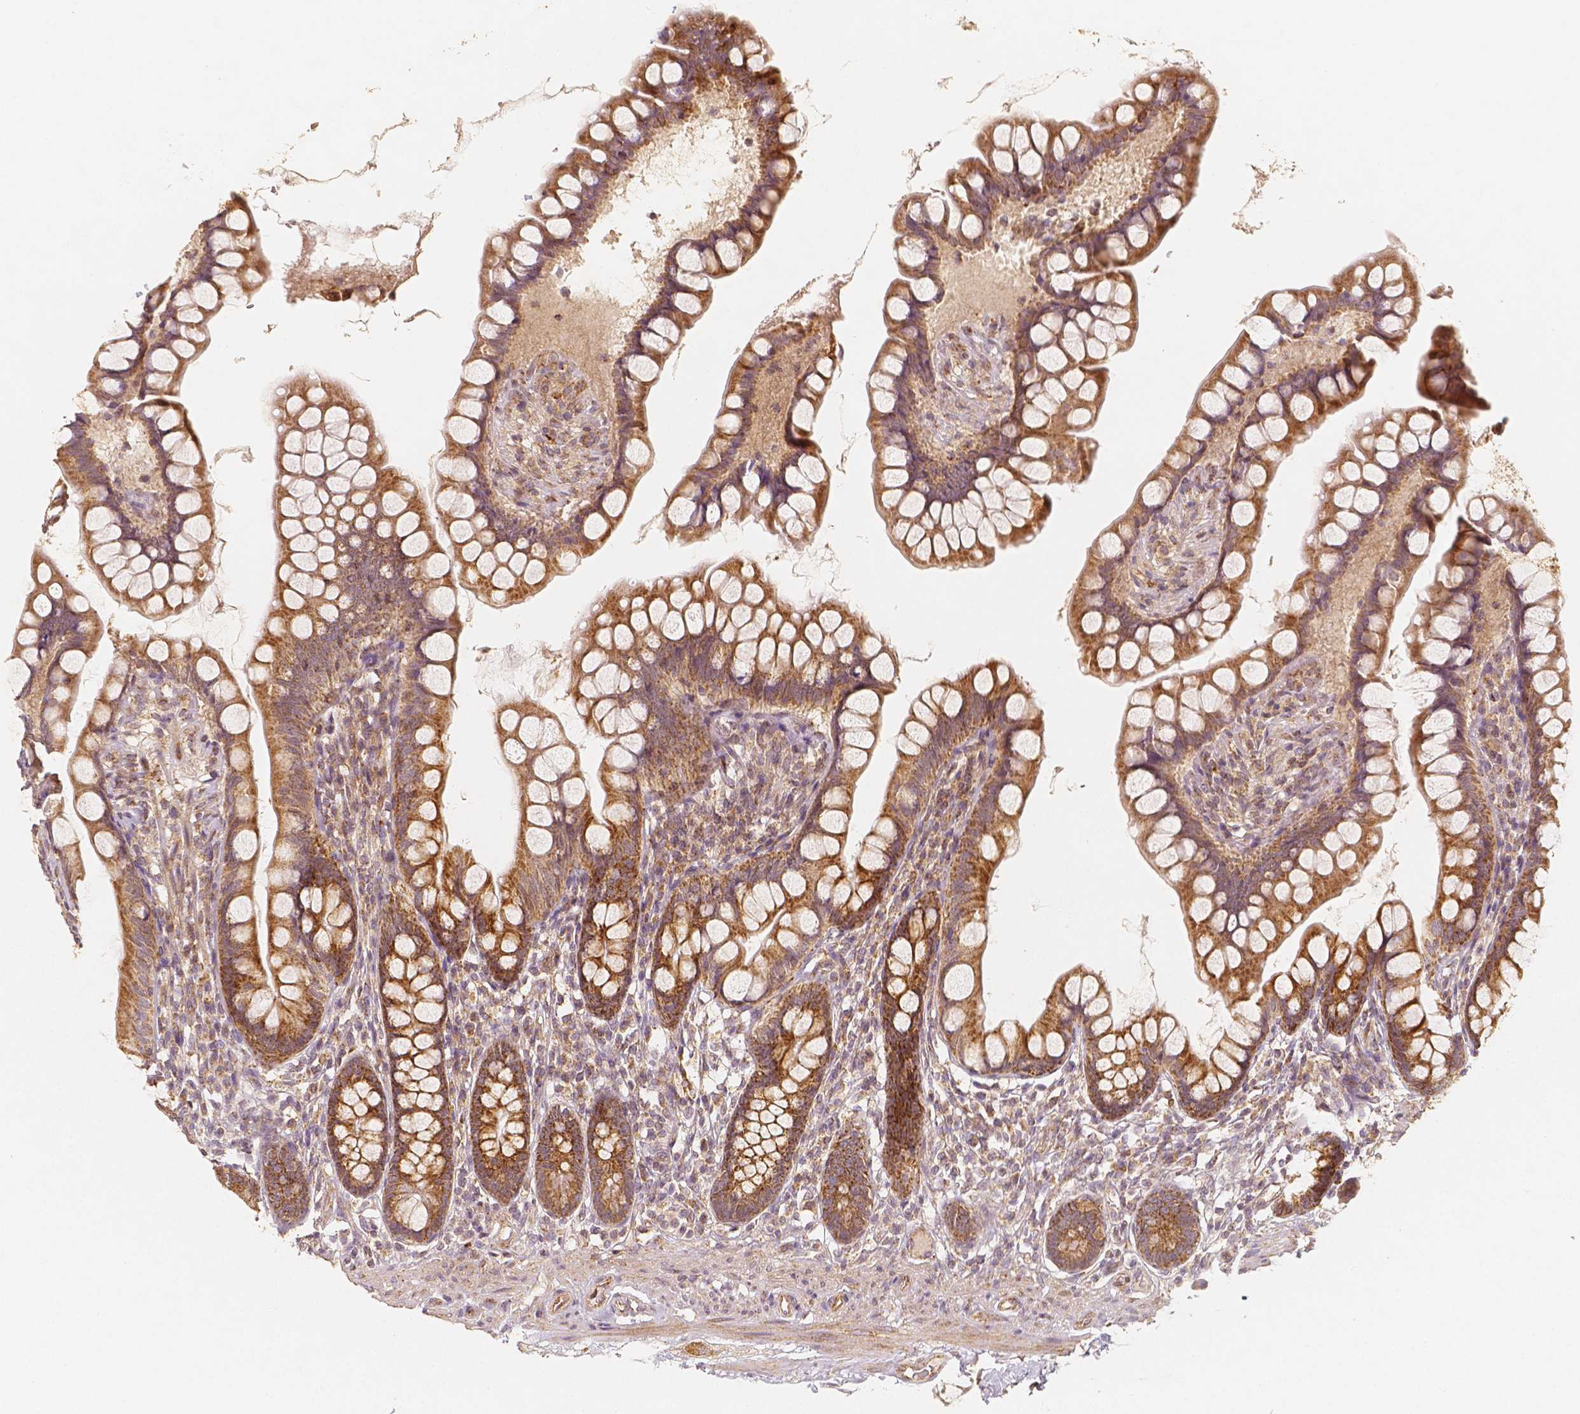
{"staining": {"intensity": "moderate", "quantity": ">75%", "location": "cytoplasmic/membranous"}, "tissue": "small intestine", "cell_type": "Glandular cells", "image_type": "normal", "snomed": [{"axis": "morphology", "description": "Normal tissue, NOS"}, {"axis": "topography", "description": "Small intestine"}], "caption": "Moderate cytoplasmic/membranous protein staining is identified in about >75% of glandular cells in small intestine. (brown staining indicates protein expression, while blue staining denotes nuclei).", "gene": "PGAM5", "patient": {"sex": "male", "age": 70}}